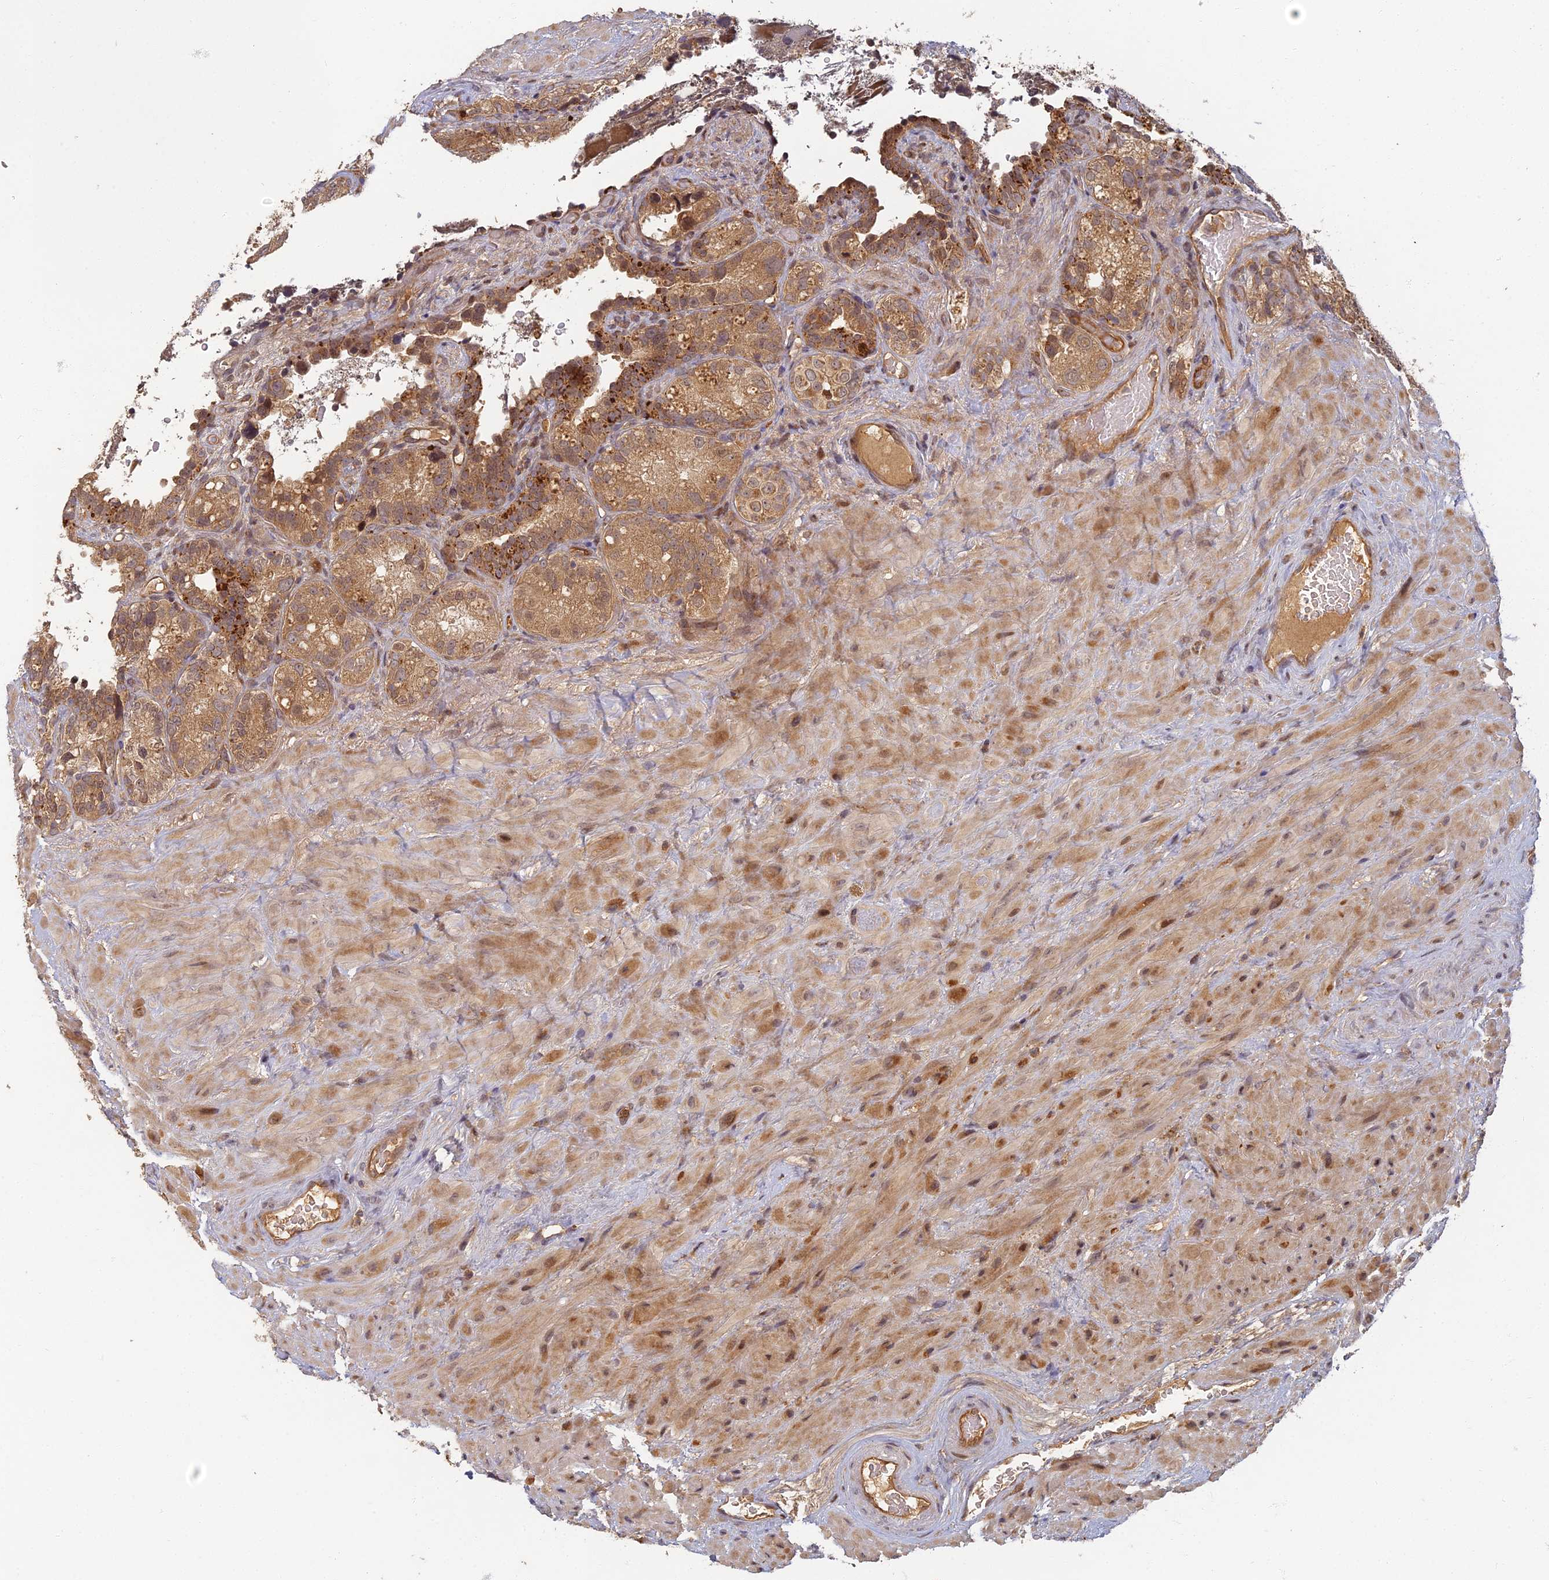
{"staining": {"intensity": "moderate", "quantity": ">75%", "location": "cytoplasmic/membranous"}, "tissue": "seminal vesicle", "cell_type": "Glandular cells", "image_type": "normal", "snomed": [{"axis": "morphology", "description": "Normal tissue, NOS"}, {"axis": "topography", "description": "Seminal veicle"}, {"axis": "topography", "description": "Peripheral nerve tissue"}], "caption": "High-power microscopy captured an IHC micrograph of normal seminal vesicle, revealing moderate cytoplasmic/membranous positivity in about >75% of glandular cells.", "gene": "INO80D", "patient": {"sex": "male", "age": 67}}